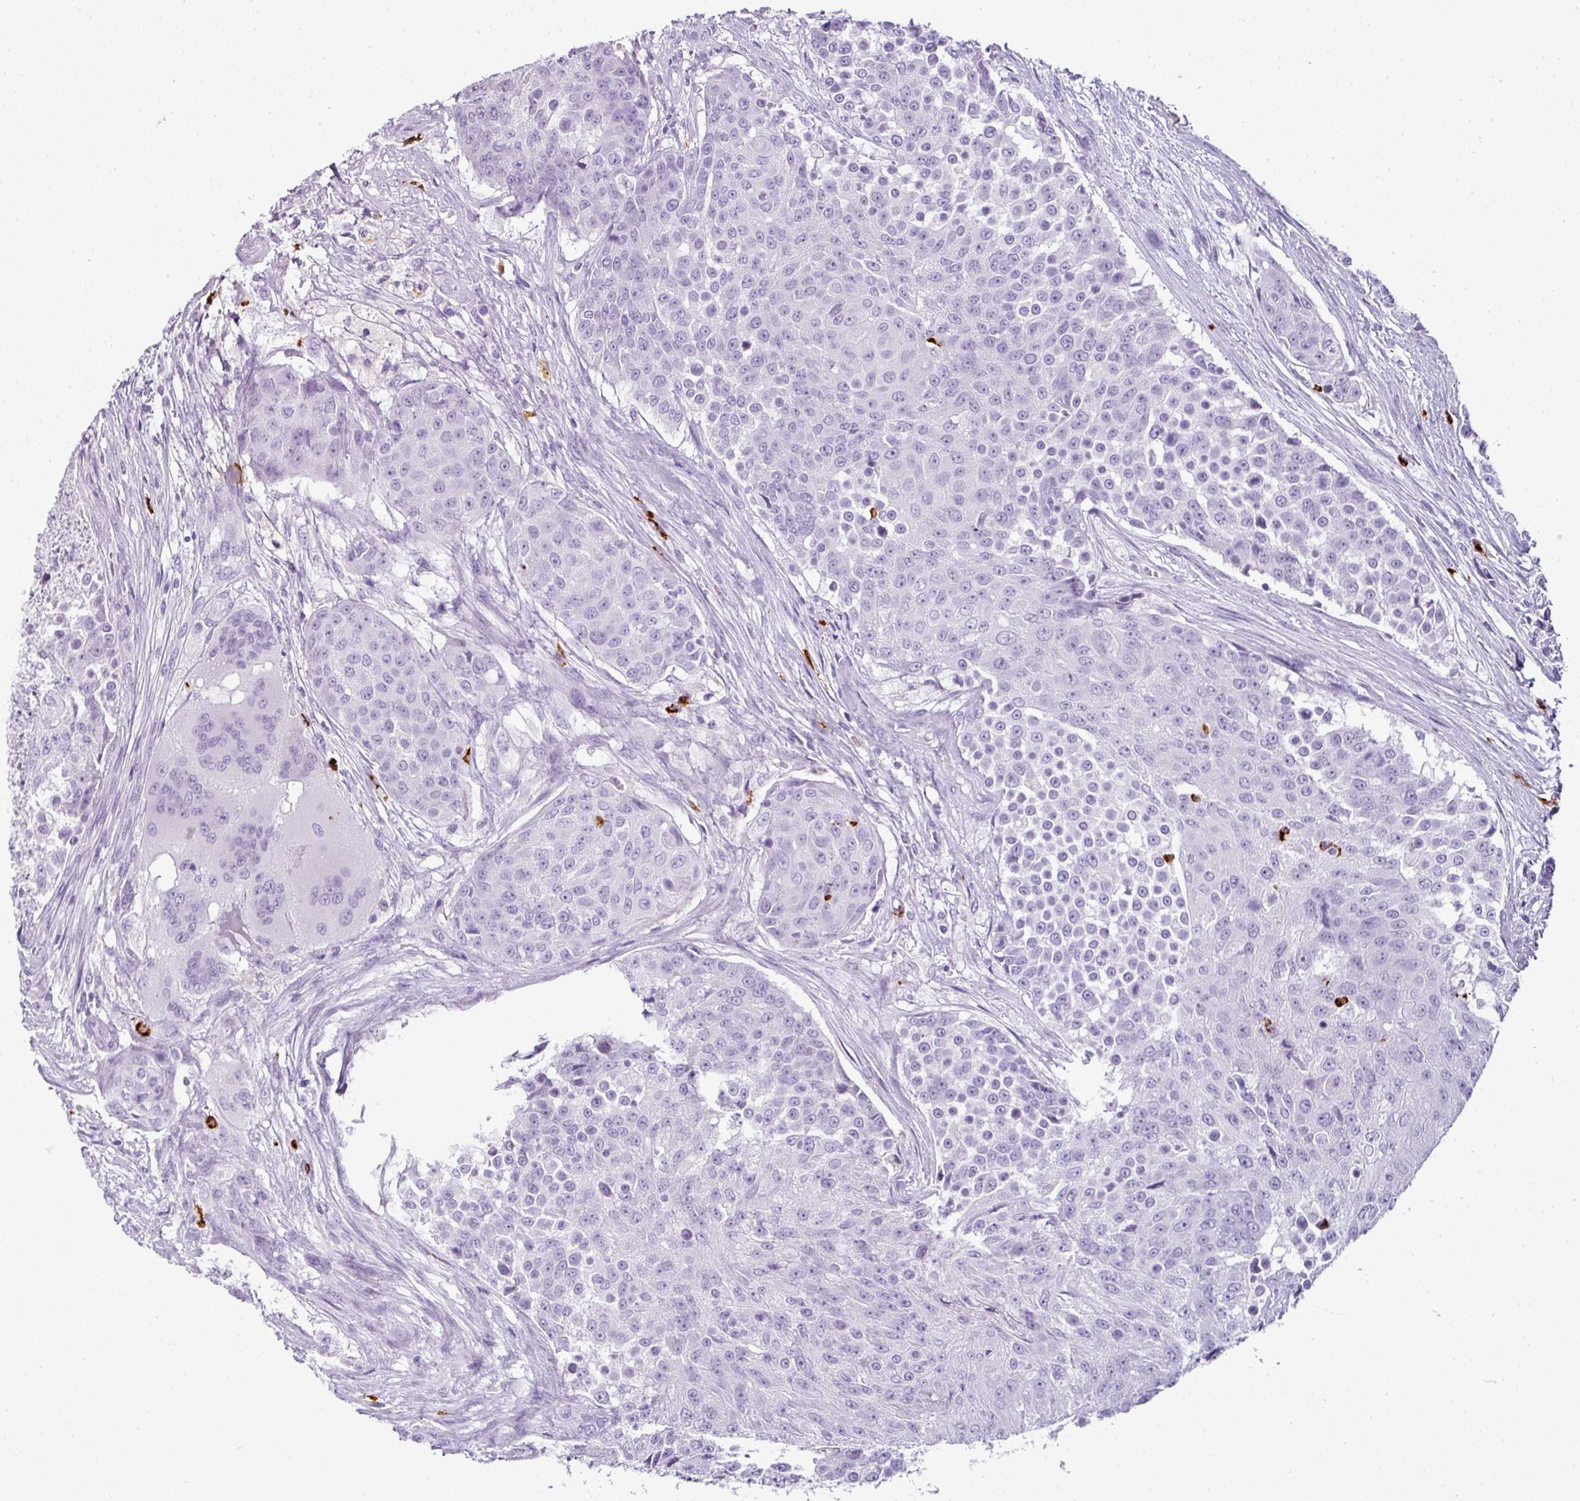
{"staining": {"intensity": "negative", "quantity": "none", "location": "none"}, "tissue": "urothelial cancer", "cell_type": "Tumor cells", "image_type": "cancer", "snomed": [{"axis": "morphology", "description": "Urothelial carcinoma, High grade"}, {"axis": "topography", "description": "Urinary bladder"}], "caption": "DAB immunohistochemical staining of high-grade urothelial carcinoma displays no significant positivity in tumor cells.", "gene": "CTSG", "patient": {"sex": "female", "age": 63}}